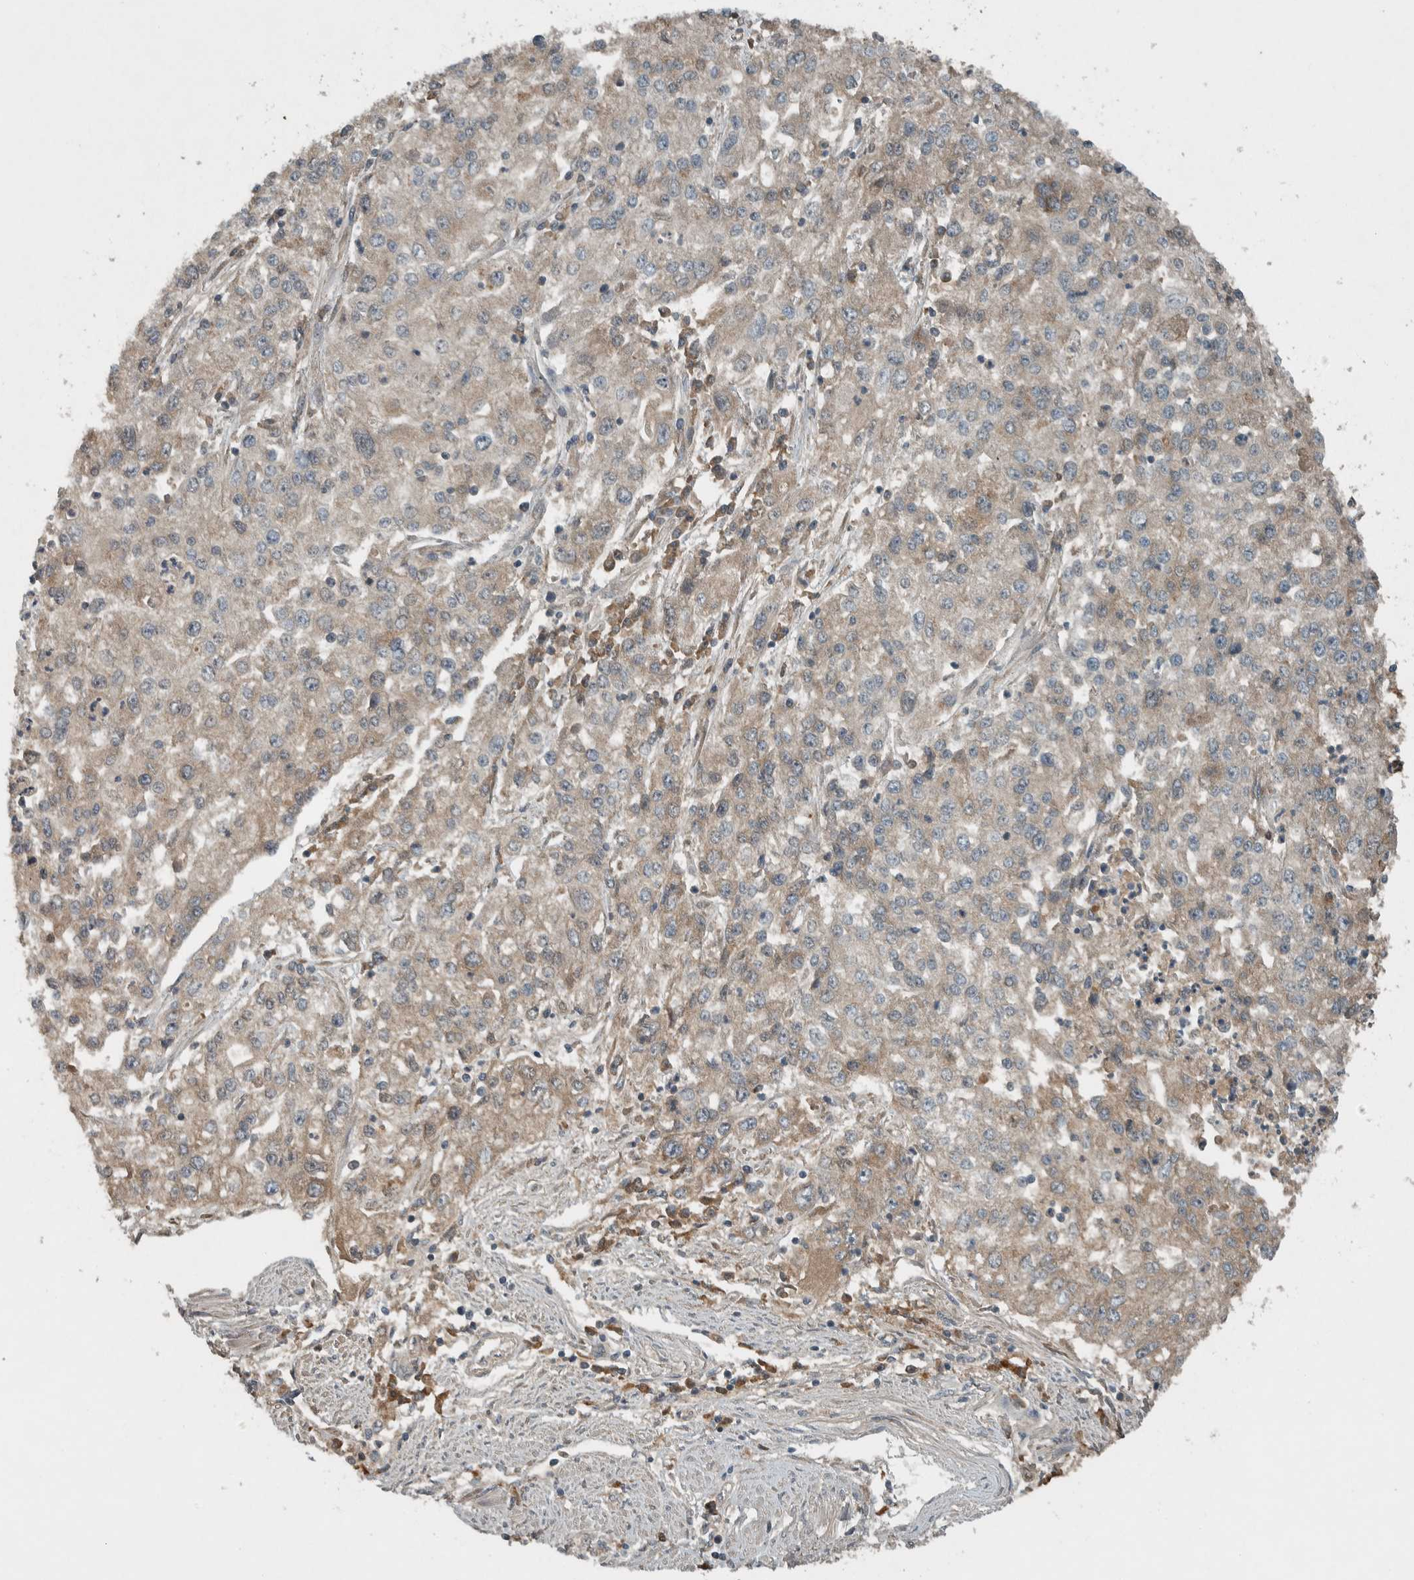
{"staining": {"intensity": "moderate", "quantity": "25%-75%", "location": "cytoplasmic/membranous"}, "tissue": "endometrial cancer", "cell_type": "Tumor cells", "image_type": "cancer", "snomed": [{"axis": "morphology", "description": "Adenocarcinoma, NOS"}, {"axis": "topography", "description": "Endometrium"}], "caption": "IHC of human endometrial adenocarcinoma shows medium levels of moderate cytoplasmic/membranous expression in approximately 25%-75% of tumor cells.", "gene": "CLCN2", "patient": {"sex": "female", "age": 49}}